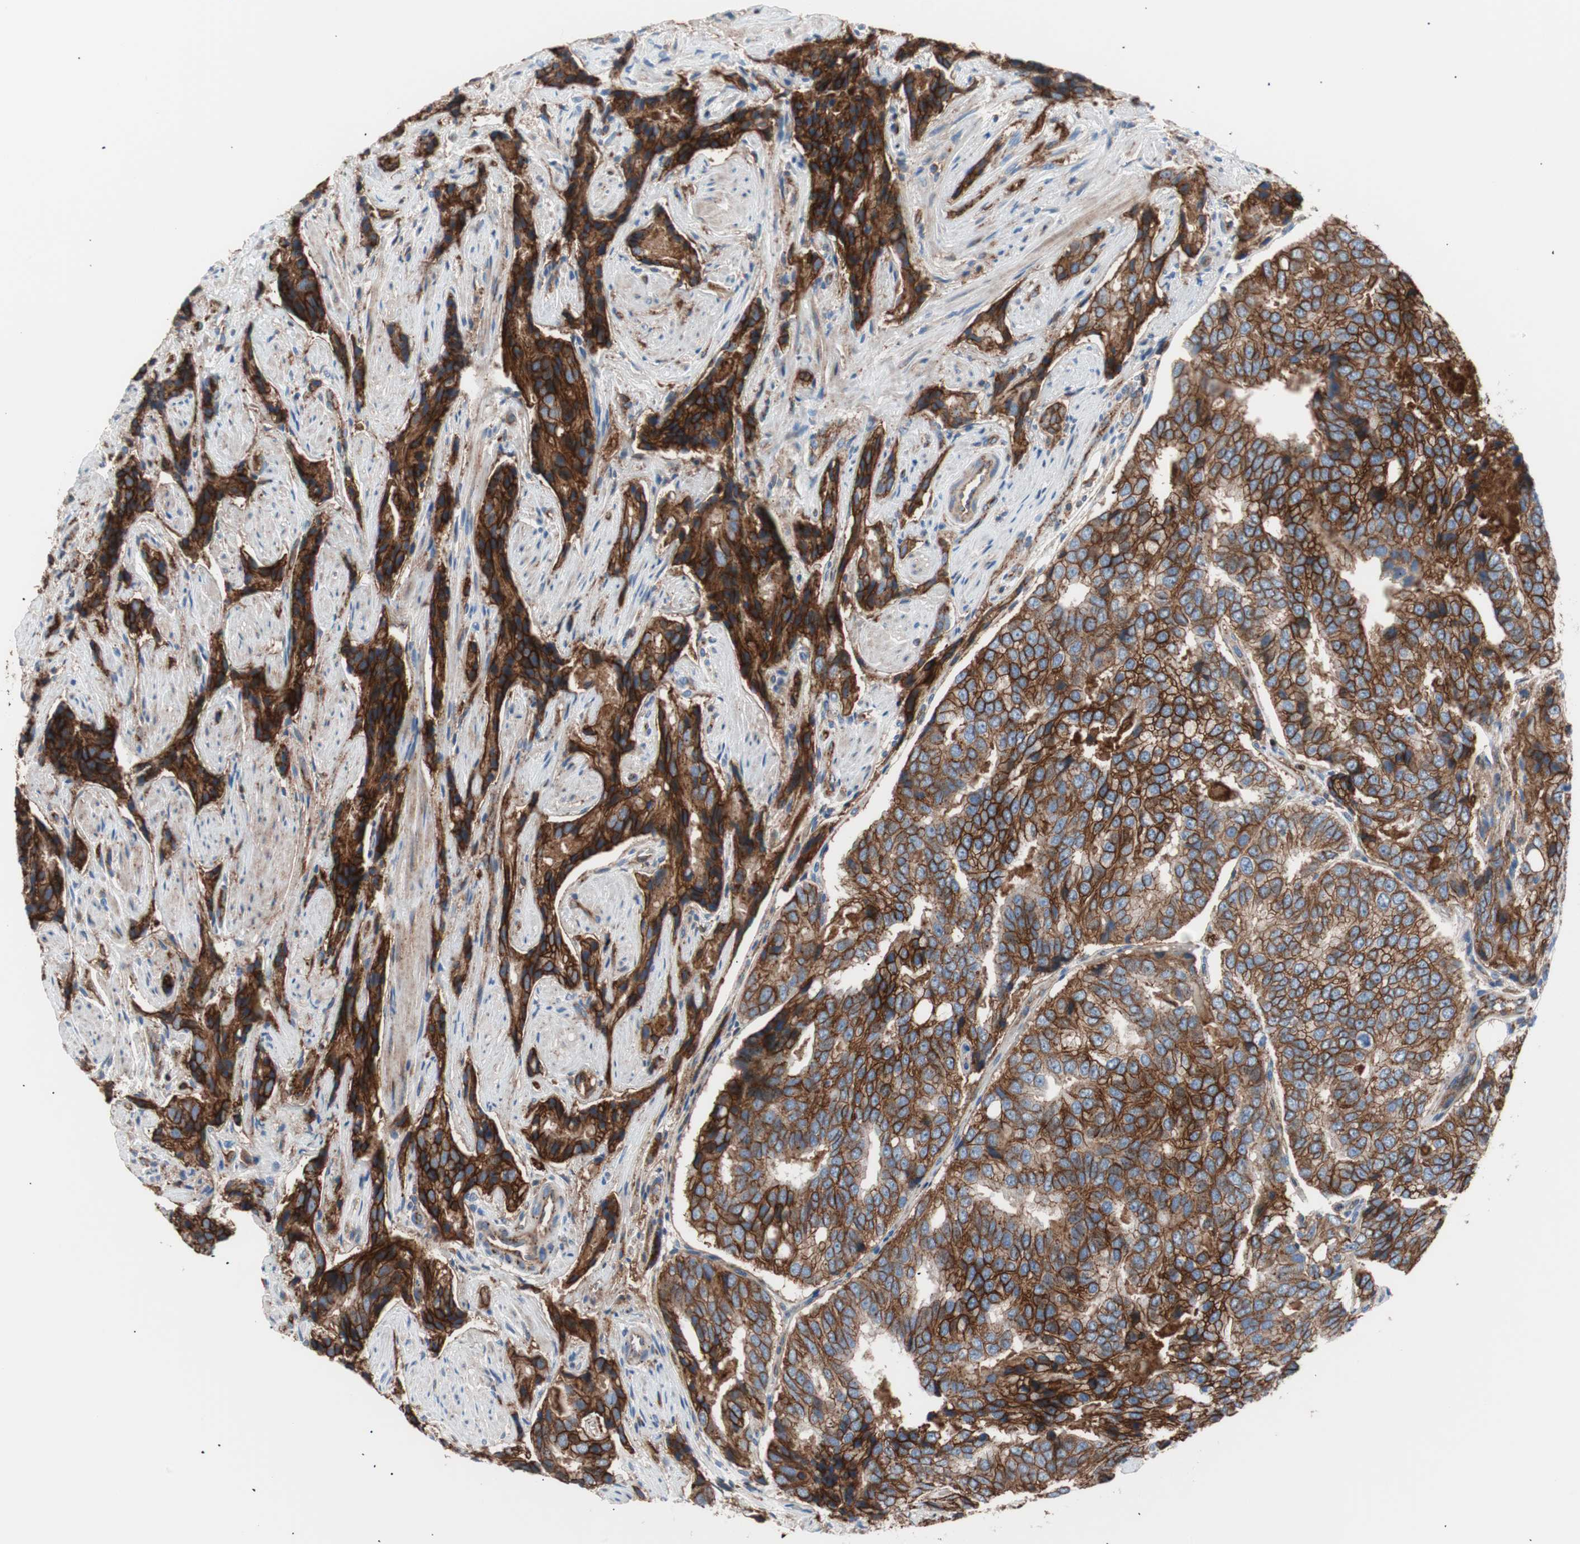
{"staining": {"intensity": "strong", "quantity": ">75%", "location": "cytoplasmic/membranous"}, "tissue": "prostate cancer", "cell_type": "Tumor cells", "image_type": "cancer", "snomed": [{"axis": "morphology", "description": "Adenocarcinoma, High grade"}, {"axis": "topography", "description": "Prostate"}], "caption": "A photomicrograph showing strong cytoplasmic/membranous positivity in approximately >75% of tumor cells in prostate cancer (adenocarcinoma (high-grade)), as visualized by brown immunohistochemical staining.", "gene": "FLOT2", "patient": {"sex": "male", "age": 58}}